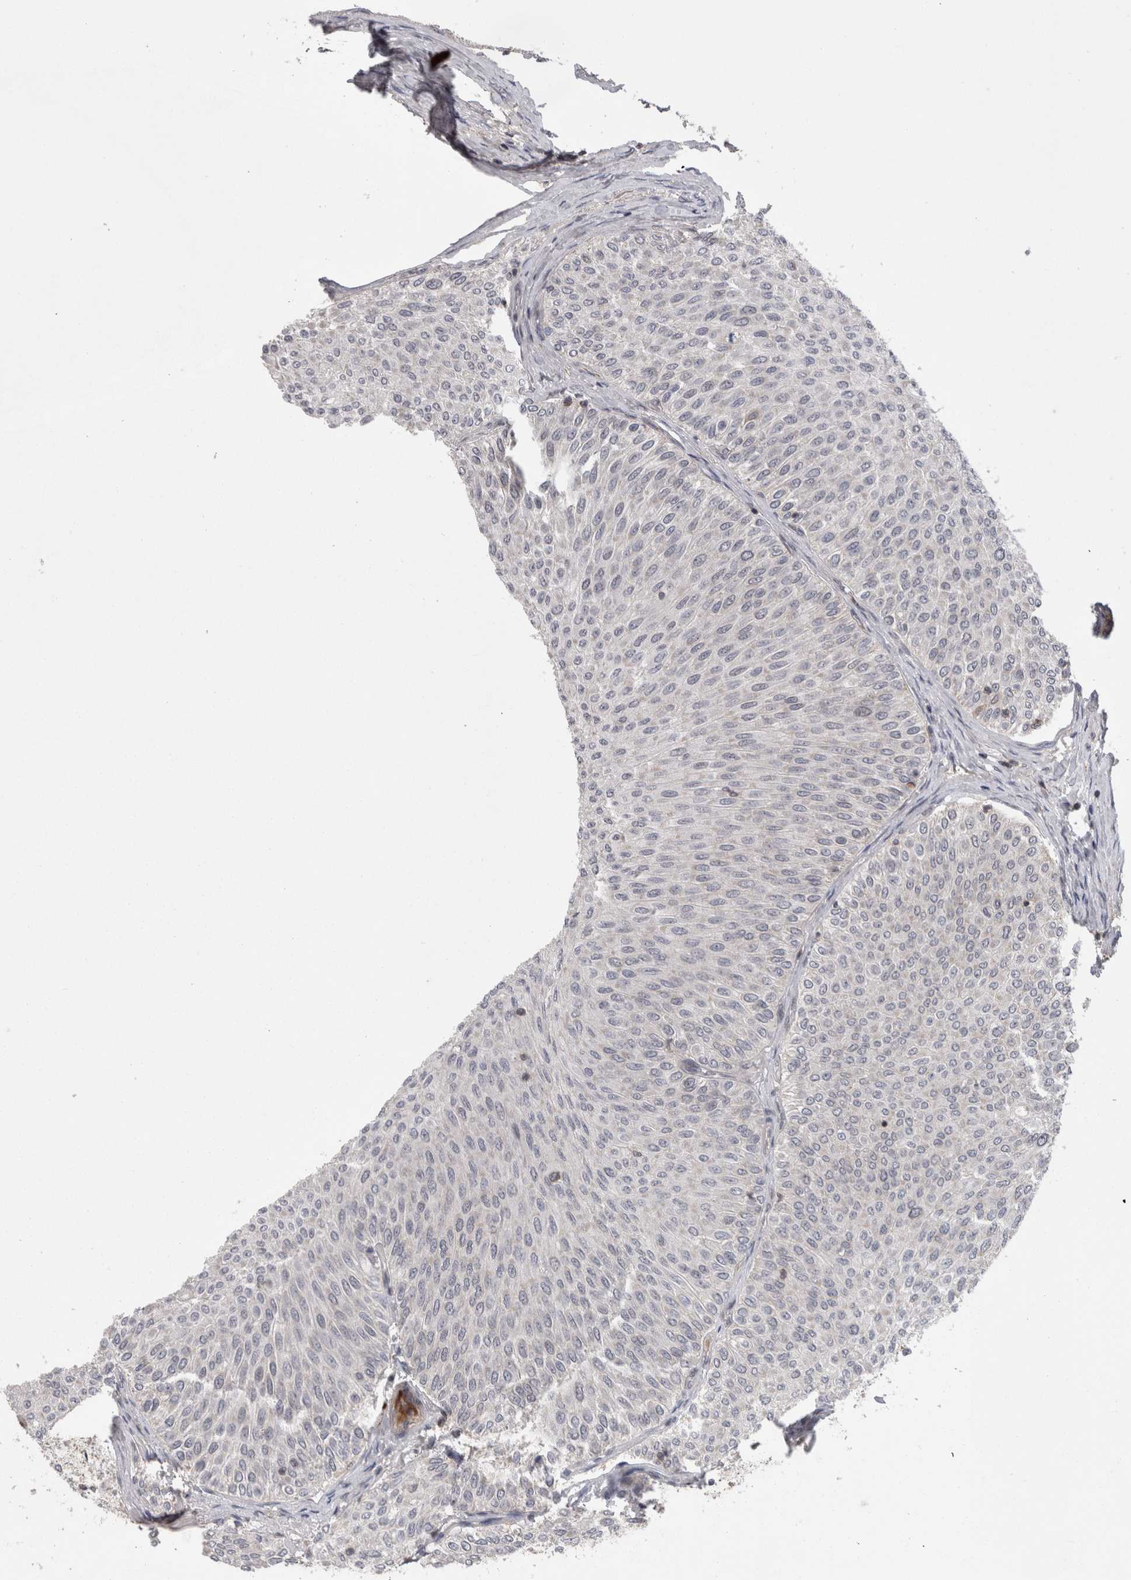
{"staining": {"intensity": "negative", "quantity": "none", "location": "none"}, "tissue": "urothelial cancer", "cell_type": "Tumor cells", "image_type": "cancer", "snomed": [{"axis": "morphology", "description": "Urothelial carcinoma, Low grade"}, {"axis": "topography", "description": "Urinary bladder"}], "caption": "This micrograph is of urothelial cancer stained with immunohistochemistry (IHC) to label a protein in brown with the nuclei are counter-stained blue. There is no expression in tumor cells.", "gene": "DARS2", "patient": {"sex": "male", "age": 78}}